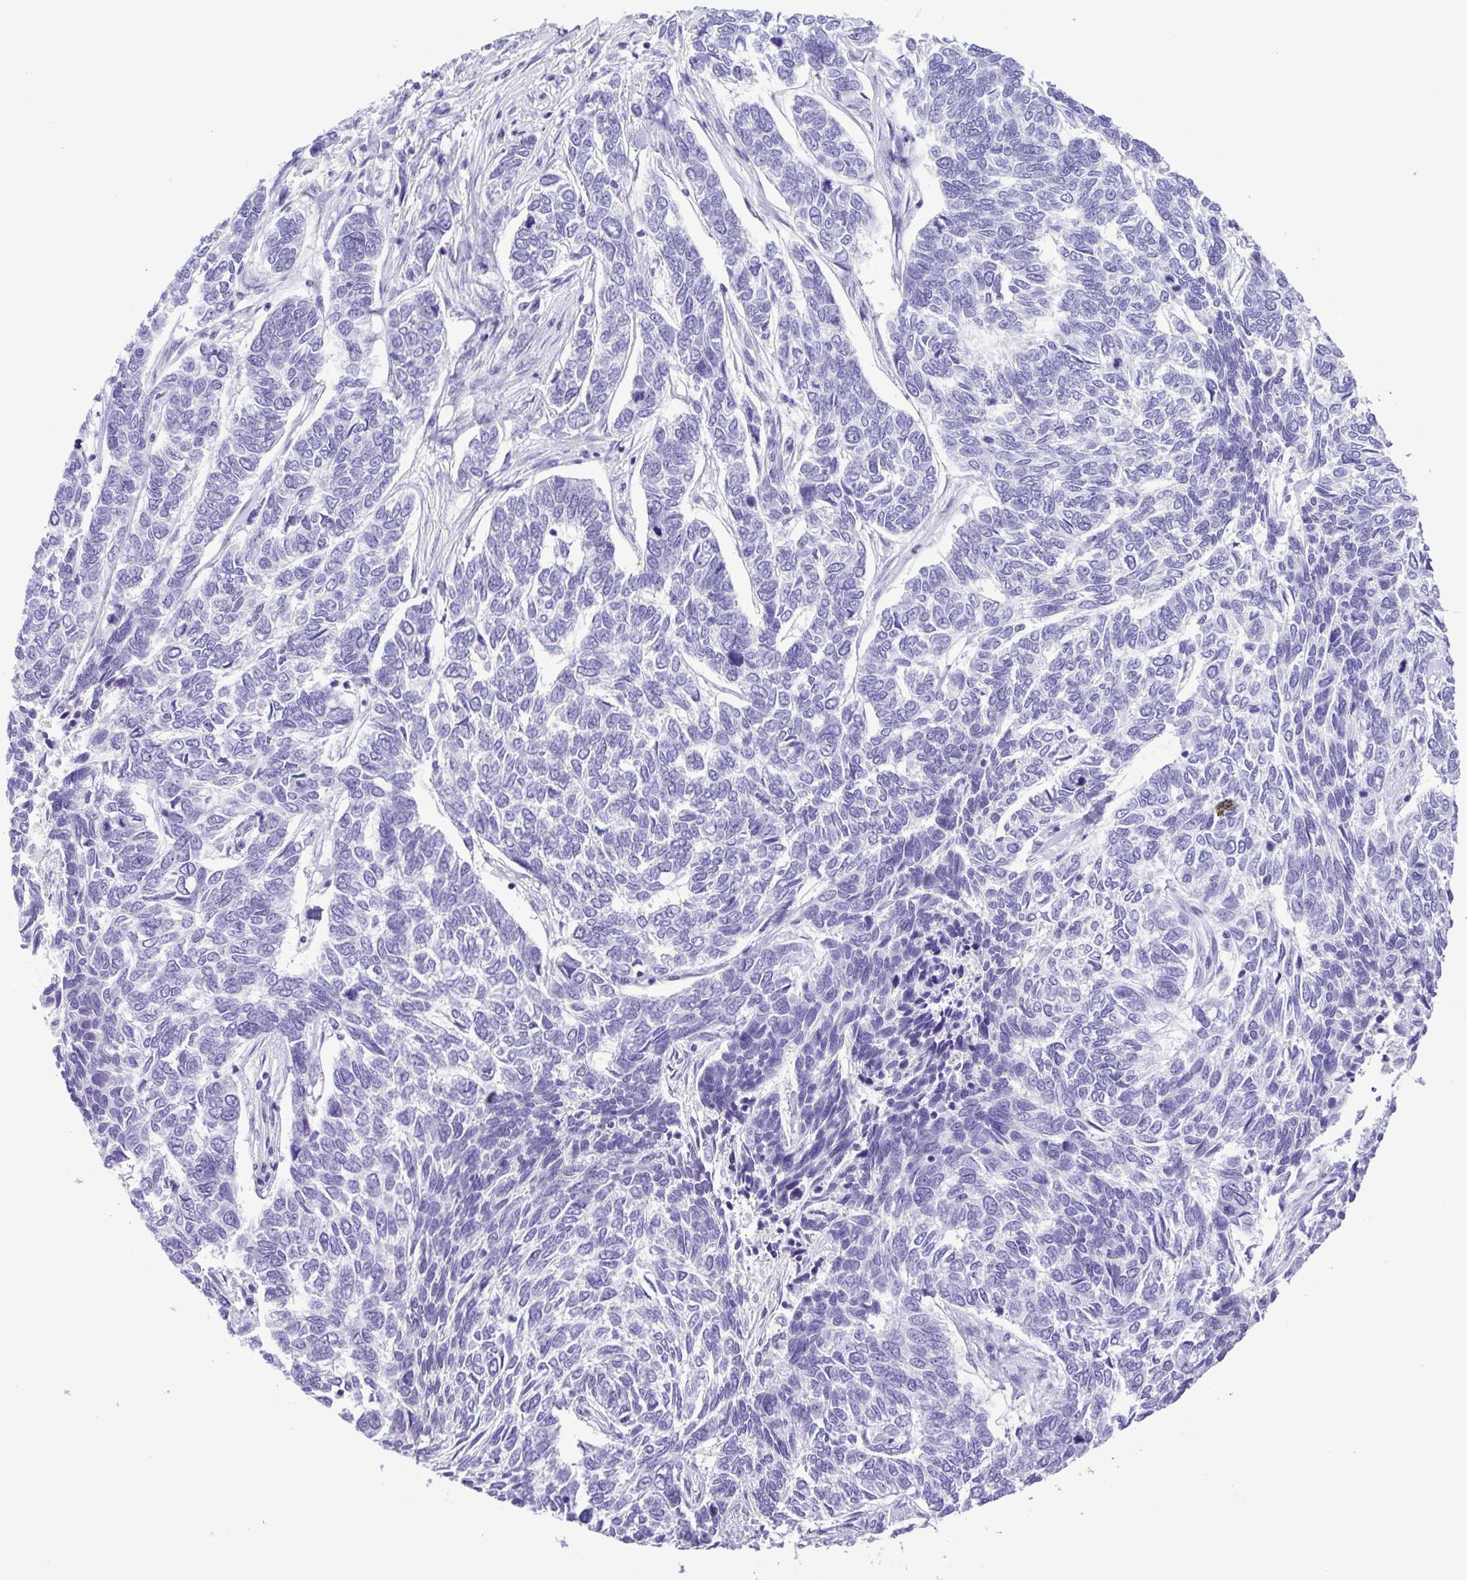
{"staining": {"intensity": "negative", "quantity": "none", "location": "none"}, "tissue": "skin cancer", "cell_type": "Tumor cells", "image_type": "cancer", "snomed": [{"axis": "morphology", "description": "Basal cell carcinoma"}, {"axis": "topography", "description": "Skin"}], "caption": "Human skin basal cell carcinoma stained for a protein using immunohistochemistry exhibits no positivity in tumor cells.", "gene": "SYT1", "patient": {"sex": "female", "age": 65}}